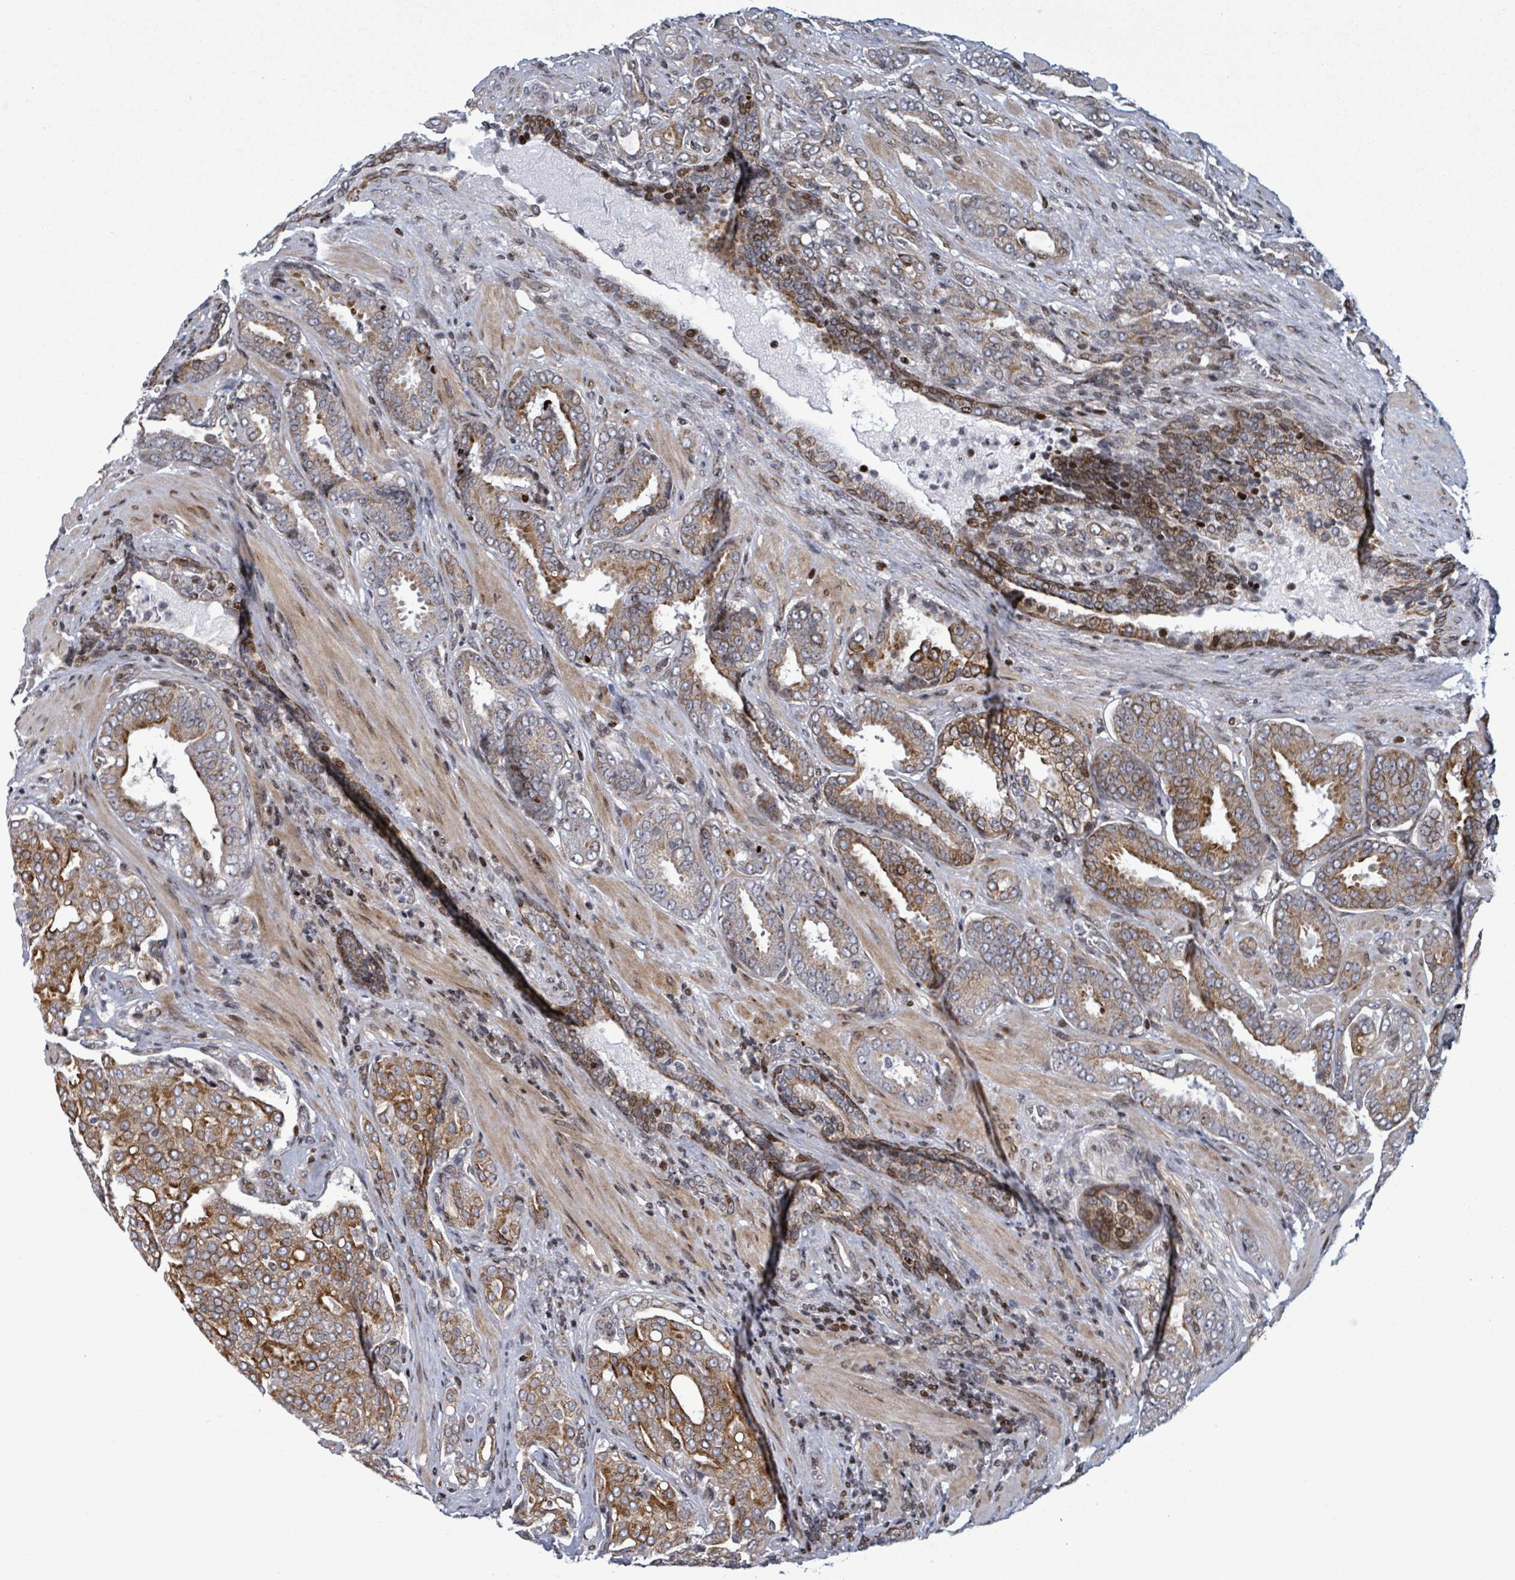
{"staining": {"intensity": "strong", "quantity": "25%-75%", "location": "cytoplasmic/membranous"}, "tissue": "prostate cancer", "cell_type": "Tumor cells", "image_type": "cancer", "snomed": [{"axis": "morphology", "description": "Adenocarcinoma, High grade"}, {"axis": "topography", "description": "Prostate"}], "caption": "An immunohistochemistry histopathology image of tumor tissue is shown. Protein staining in brown highlights strong cytoplasmic/membranous positivity in prostate cancer within tumor cells.", "gene": "FNDC4", "patient": {"sex": "male", "age": 68}}